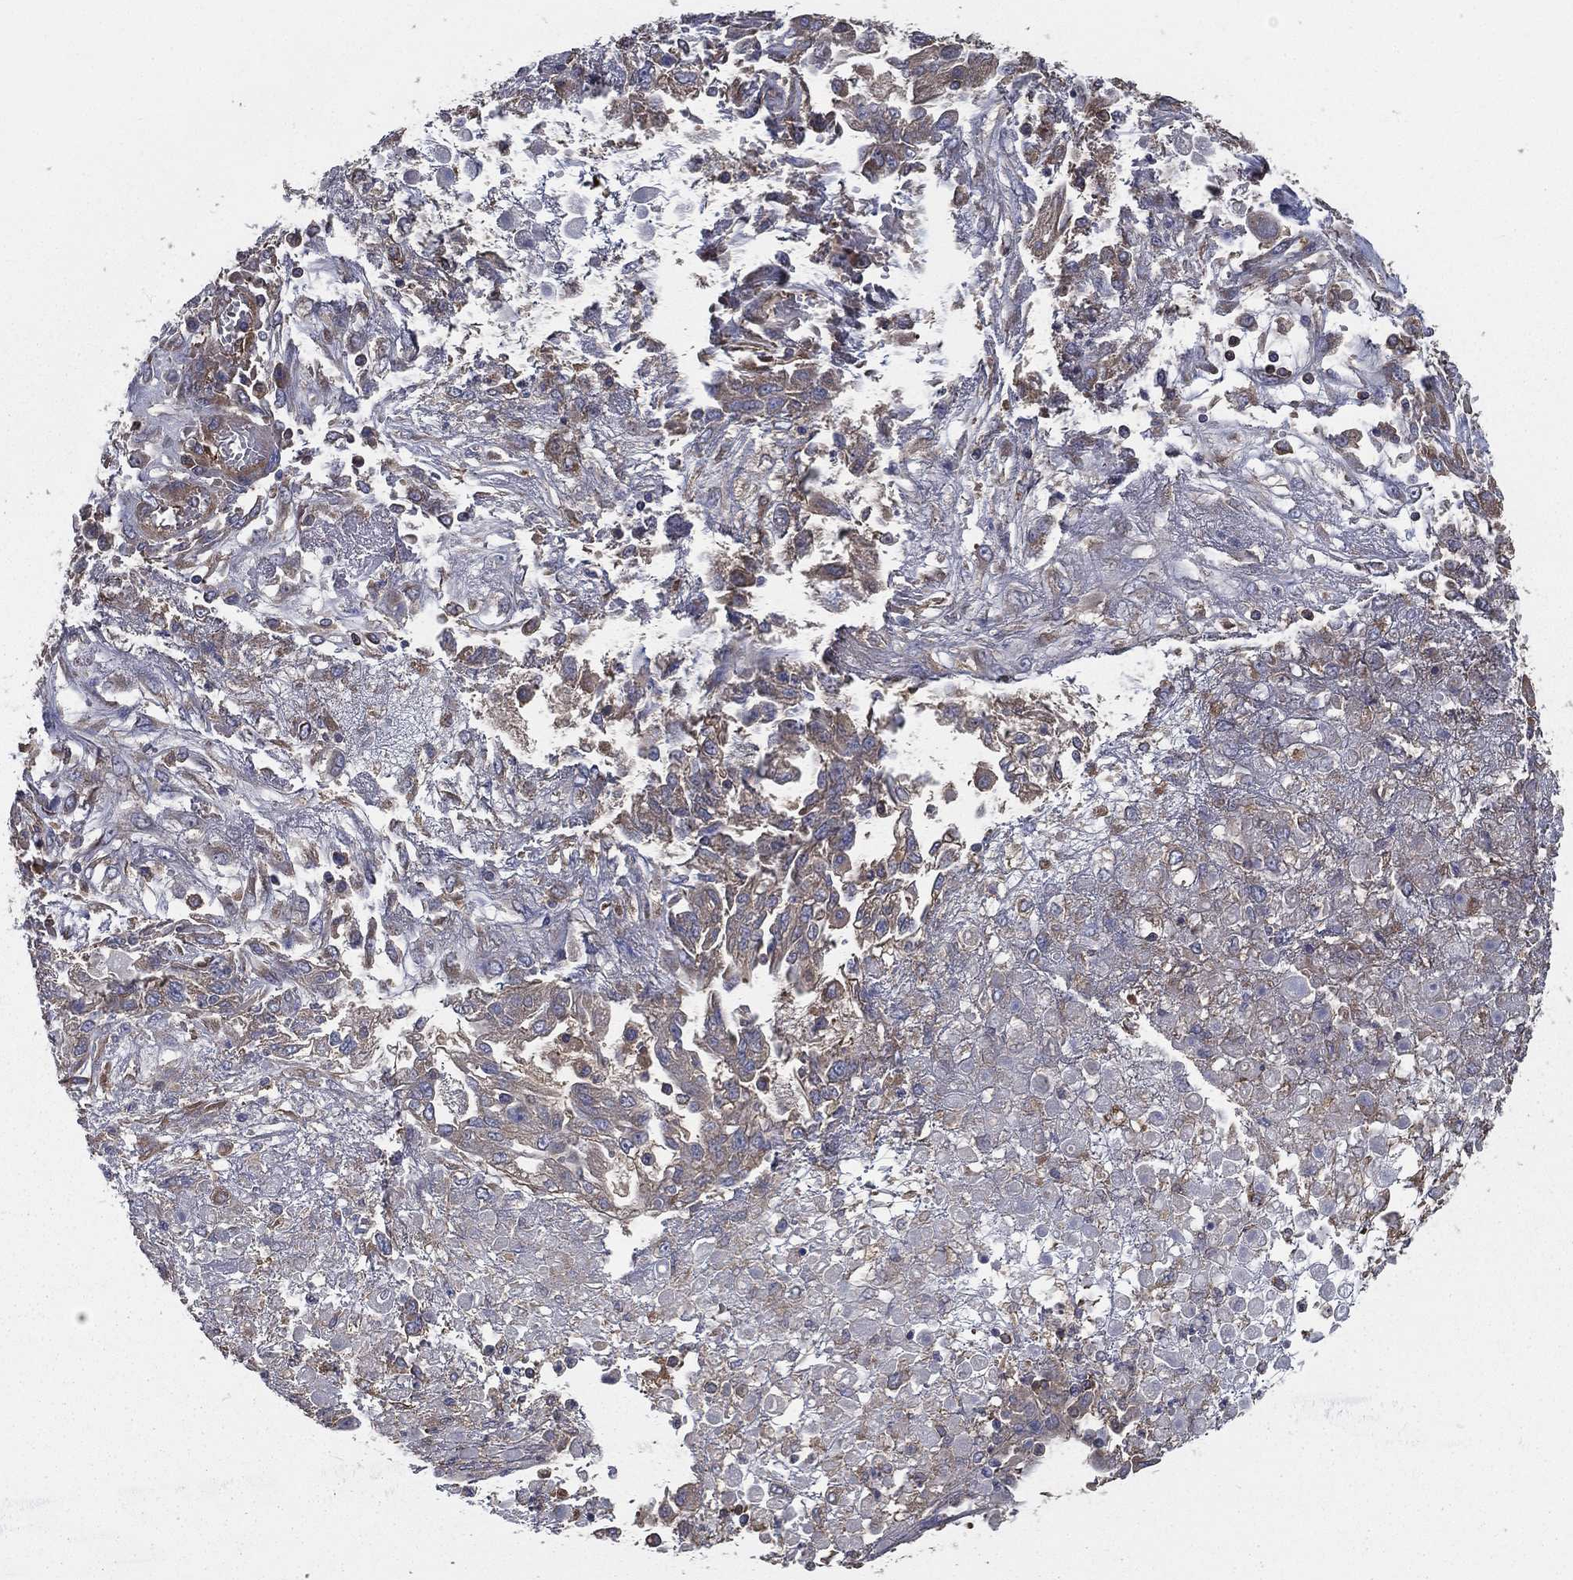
{"staining": {"intensity": "weak", "quantity": "<25%", "location": "cytoplasmic/membranous"}, "tissue": "ovarian cancer", "cell_type": "Tumor cells", "image_type": "cancer", "snomed": [{"axis": "morphology", "description": "Cystadenocarcinoma, serous, NOS"}, {"axis": "topography", "description": "Ovary"}], "caption": "A photomicrograph of human ovarian cancer is negative for staining in tumor cells. The staining was performed using DAB to visualize the protein expression in brown, while the nuclei were stained in blue with hematoxylin (Magnification: 20x).", "gene": "SARS1", "patient": {"sex": "female", "age": 67}}